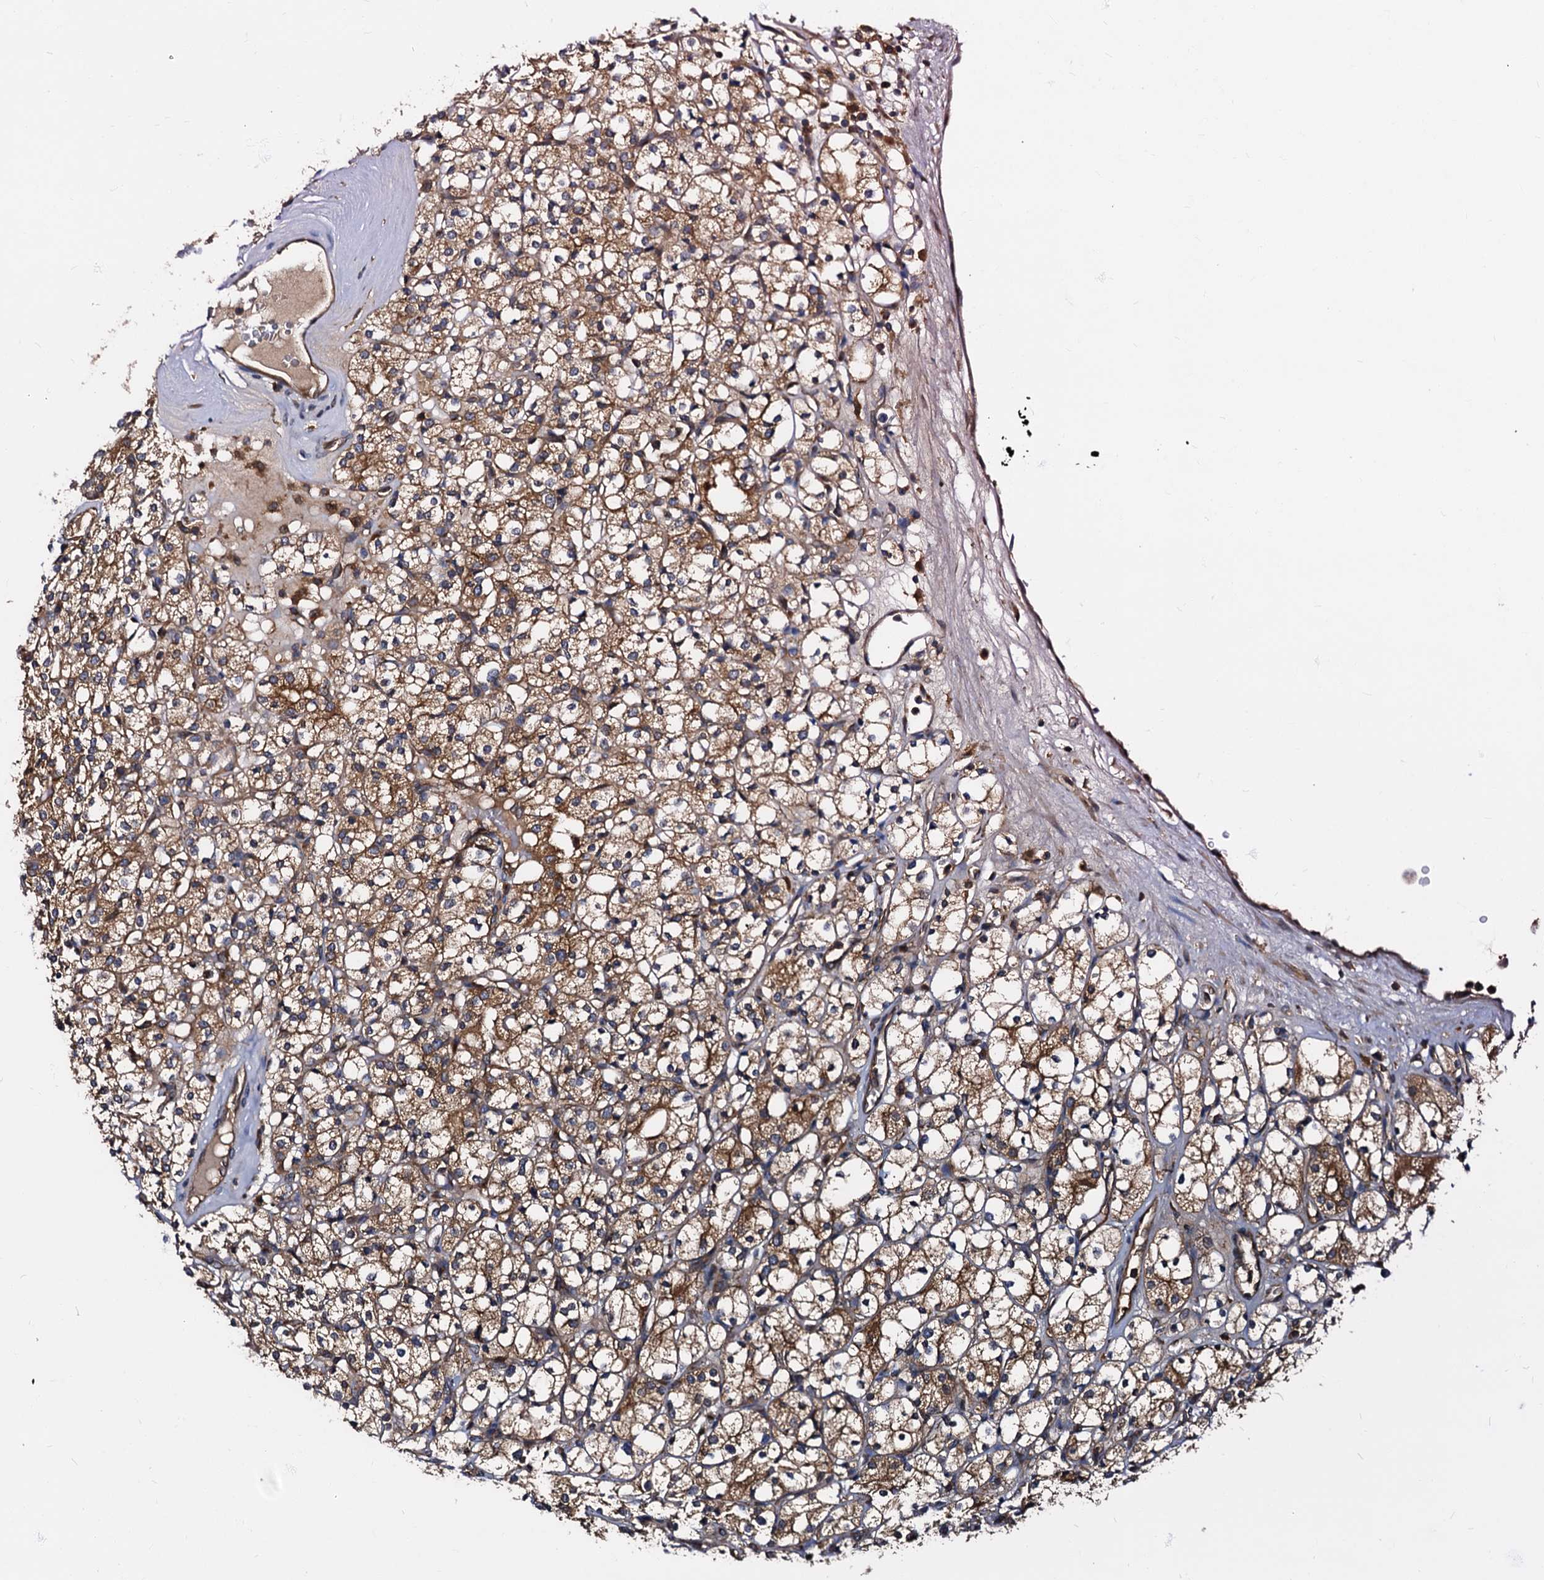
{"staining": {"intensity": "moderate", "quantity": ">75%", "location": "cytoplasmic/membranous"}, "tissue": "renal cancer", "cell_type": "Tumor cells", "image_type": "cancer", "snomed": [{"axis": "morphology", "description": "Adenocarcinoma, NOS"}, {"axis": "topography", "description": "Kidney"}], "caption": "The micrograph shows a brown stain indicating the presence of a protein in the cytoplasmic/membranous of tumor cells in renal adenocarcinoma. The staining was performed using DAB, with brown indicating positive protein expression. Nuclei are stained blue with hematoxylin.", "gene": "PEX5", "patient": {"sex": "male", "age": 77}}